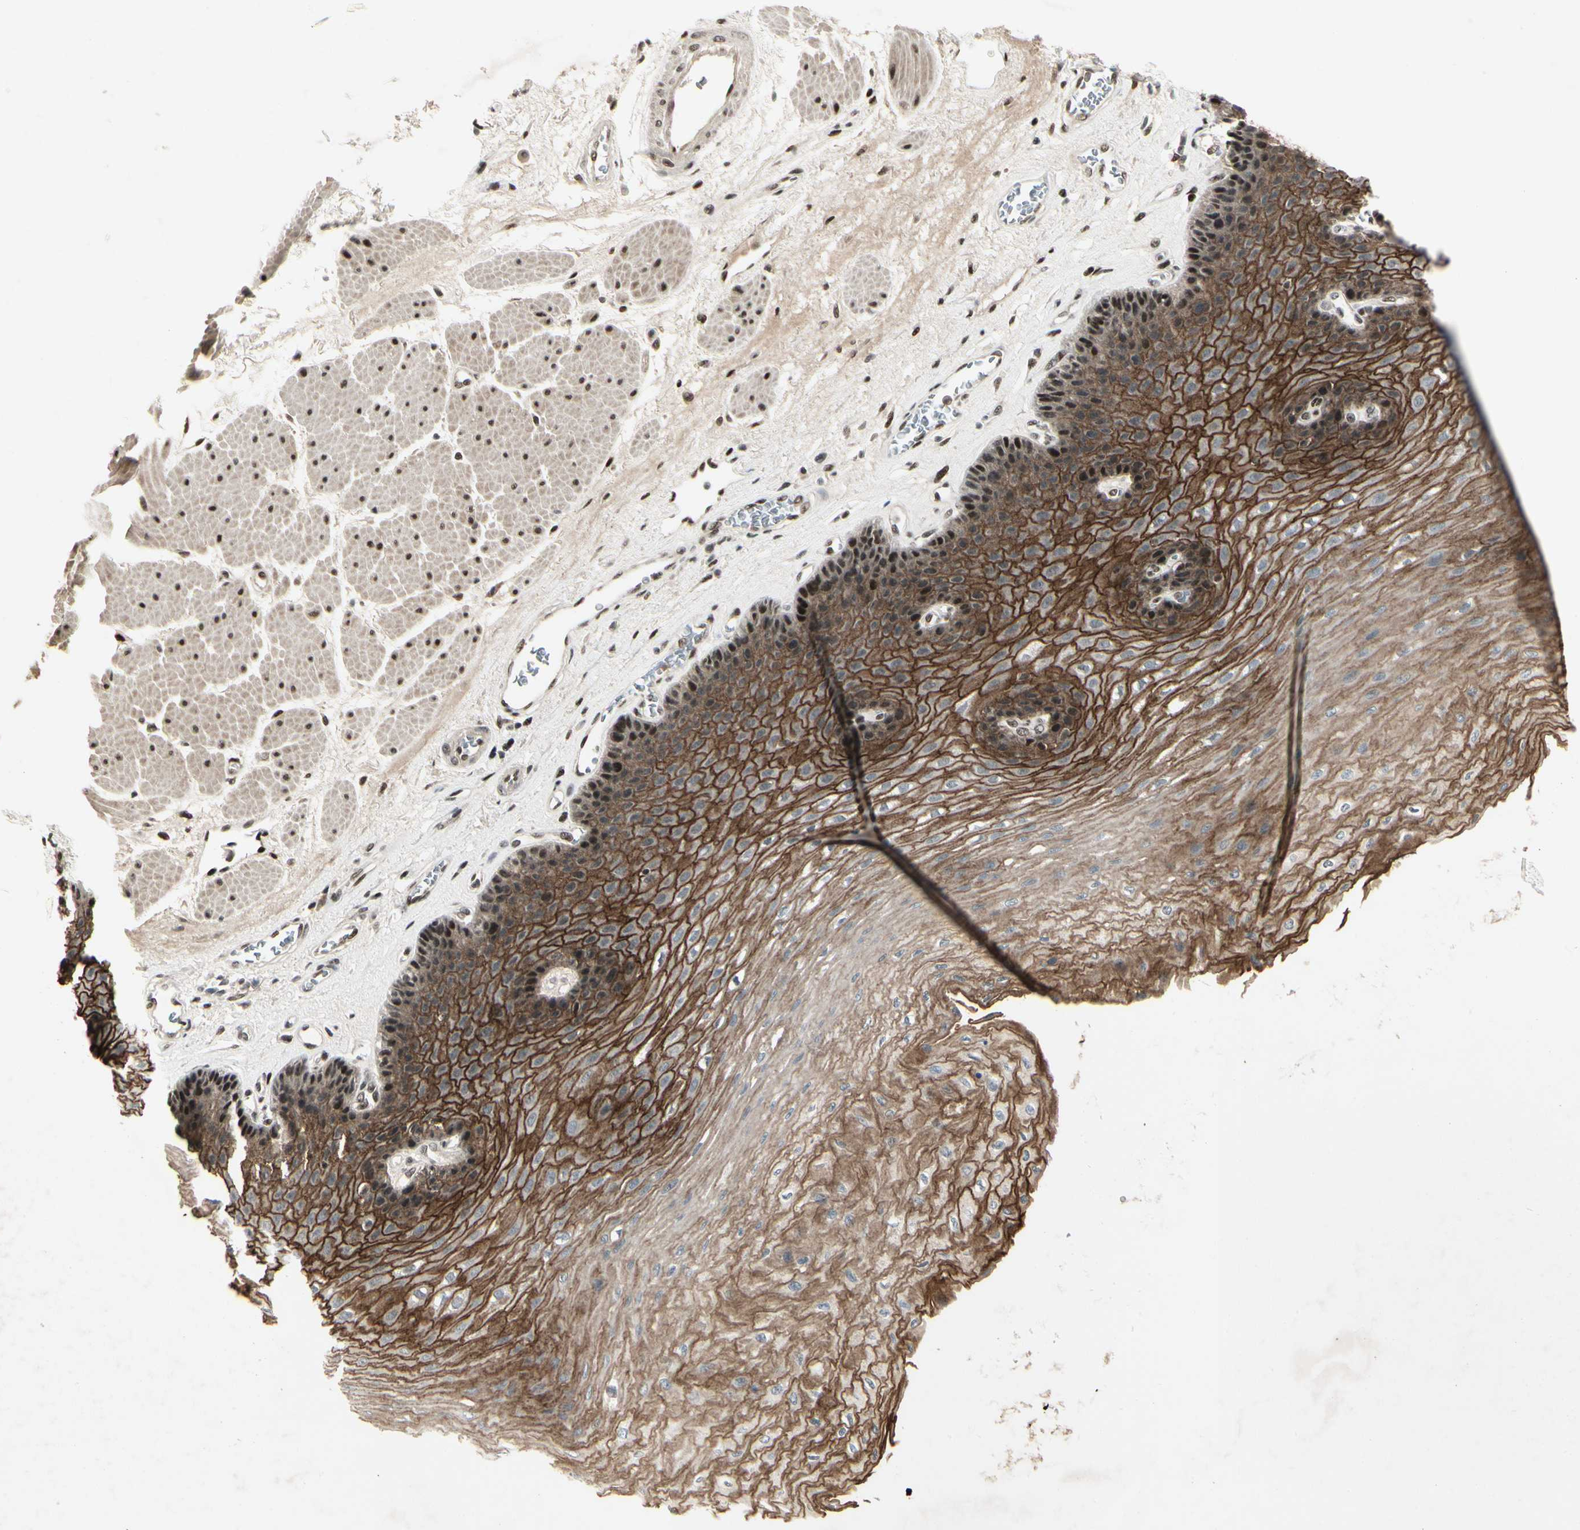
{"staining": {"intensity": "strong", "quantity": ">75%", "location": "cytoplasmic/membranous,nuclear"}, "tissue": "esophagus", "cell_type": "Squamous epithelial cells", "image_type": "normal", "snomed": [{"axis": "morphology", "description": "Normal tissue, NOS"}, {"axis": "topography", "description": "Esophagus"}], "caption": "Brown immunohistochemical staining in unremarkable esophagus reveals strong cytoplasmic/membranous,nuclear expression in about >75% of squamous epithelial cells.", "gene": "FOXJ2", "patient": {"sex": "female", "age": 72}}